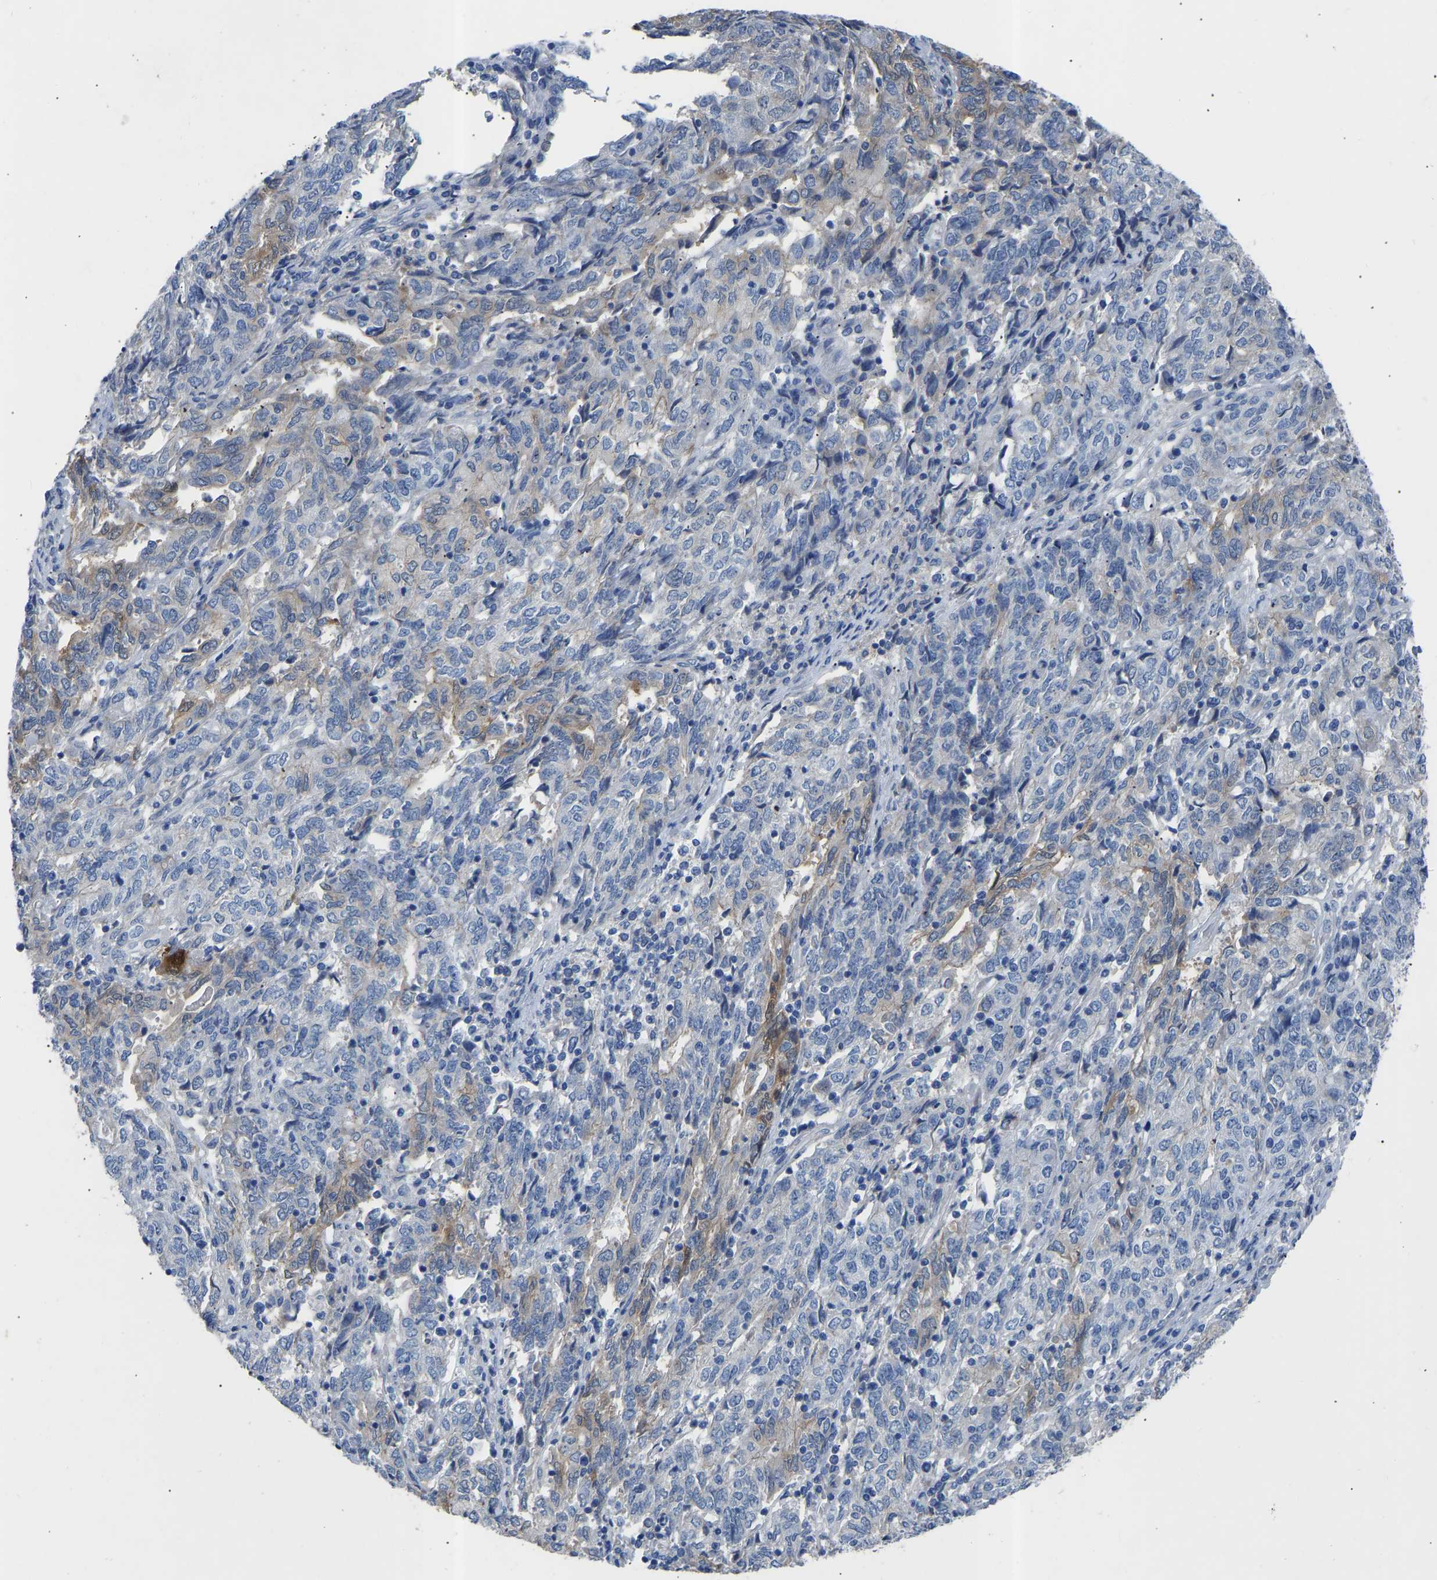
{"staining": {"intensity": "moderate", "quantity": "<25%", "location": "cytoplasmic/membranous"}, "tissue": "endometrial cancer", "cell_type": "Tumor cells", "image_type": "cancer", "snomed": [{"axis": "morphology", "description": "Adenocarcinoma, NOS"}, {"axis": "topography", "description": "Endometrium"}], "caption": "Endometrial adenocarcinoma was stained to show a protein in brown. There is low levels of moderate cytoplasmic/membranous expression in about <25% of tumor cells.", "gene": "RBP1", "patient": {"sex": "female", "age": 80}}